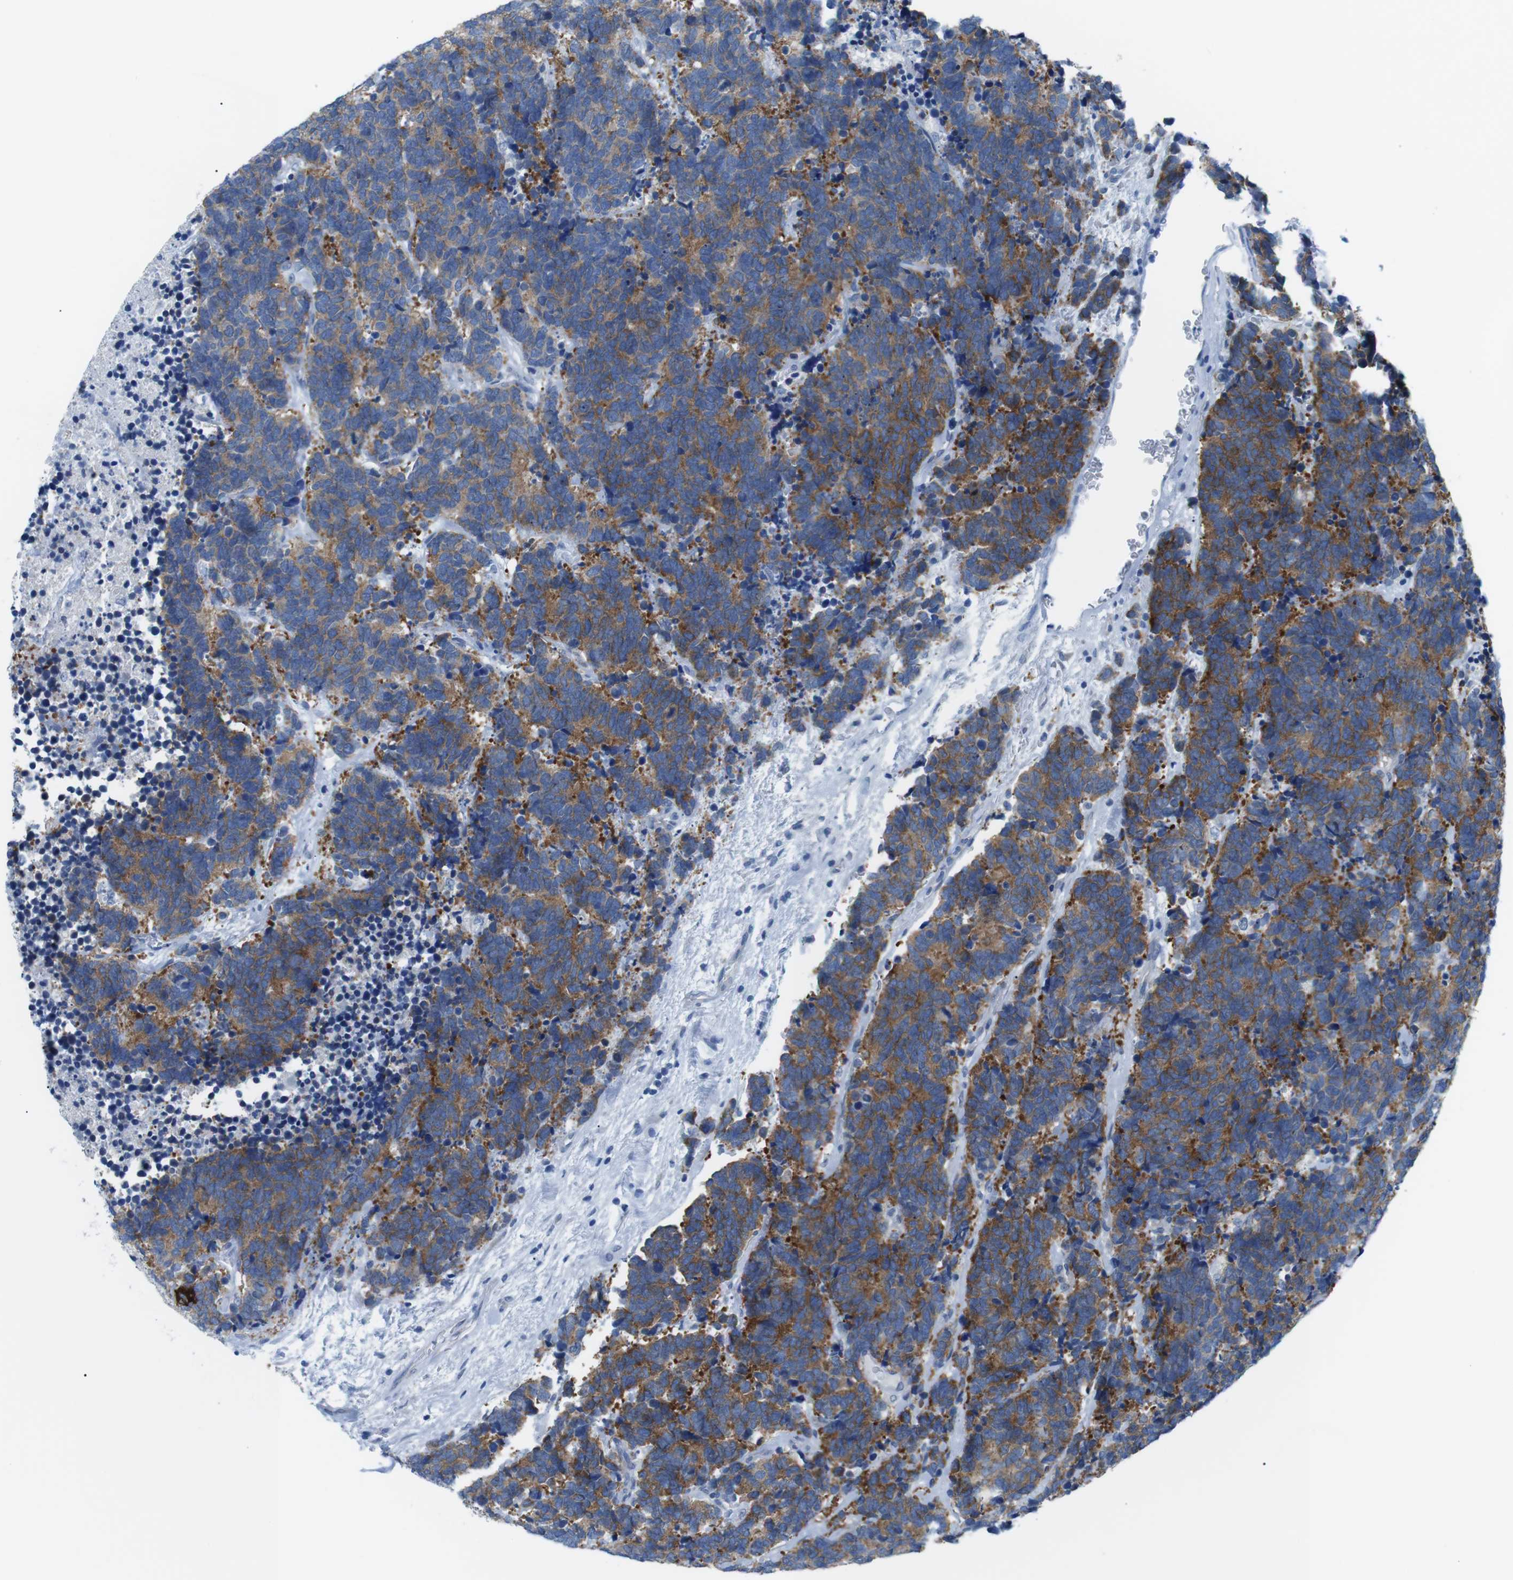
{"staining": {"intensity": "moderate", "quantity": ">75%", "location": "cytoplasmic/membranous"}, "tissue": "carcinoid", "cell_type": "Tumor cells", "image_type": "cancer", "snomed": [{"axis": "morphology", "description": "Carcinoma, NOS"}, {"axis": "morphology", "description": "Carcinoid, malignant, NOS"}, {"axis": "topography", "description": "Urinary bladder"}], "caption": "The photomicrograph displays staining of carcinoid, revealing moderate cytoplasmic/membranous protein positivity (brown color) within tumor cells.", "gene": "MUC2", "patient": {"sex": "male", "age": 57}}